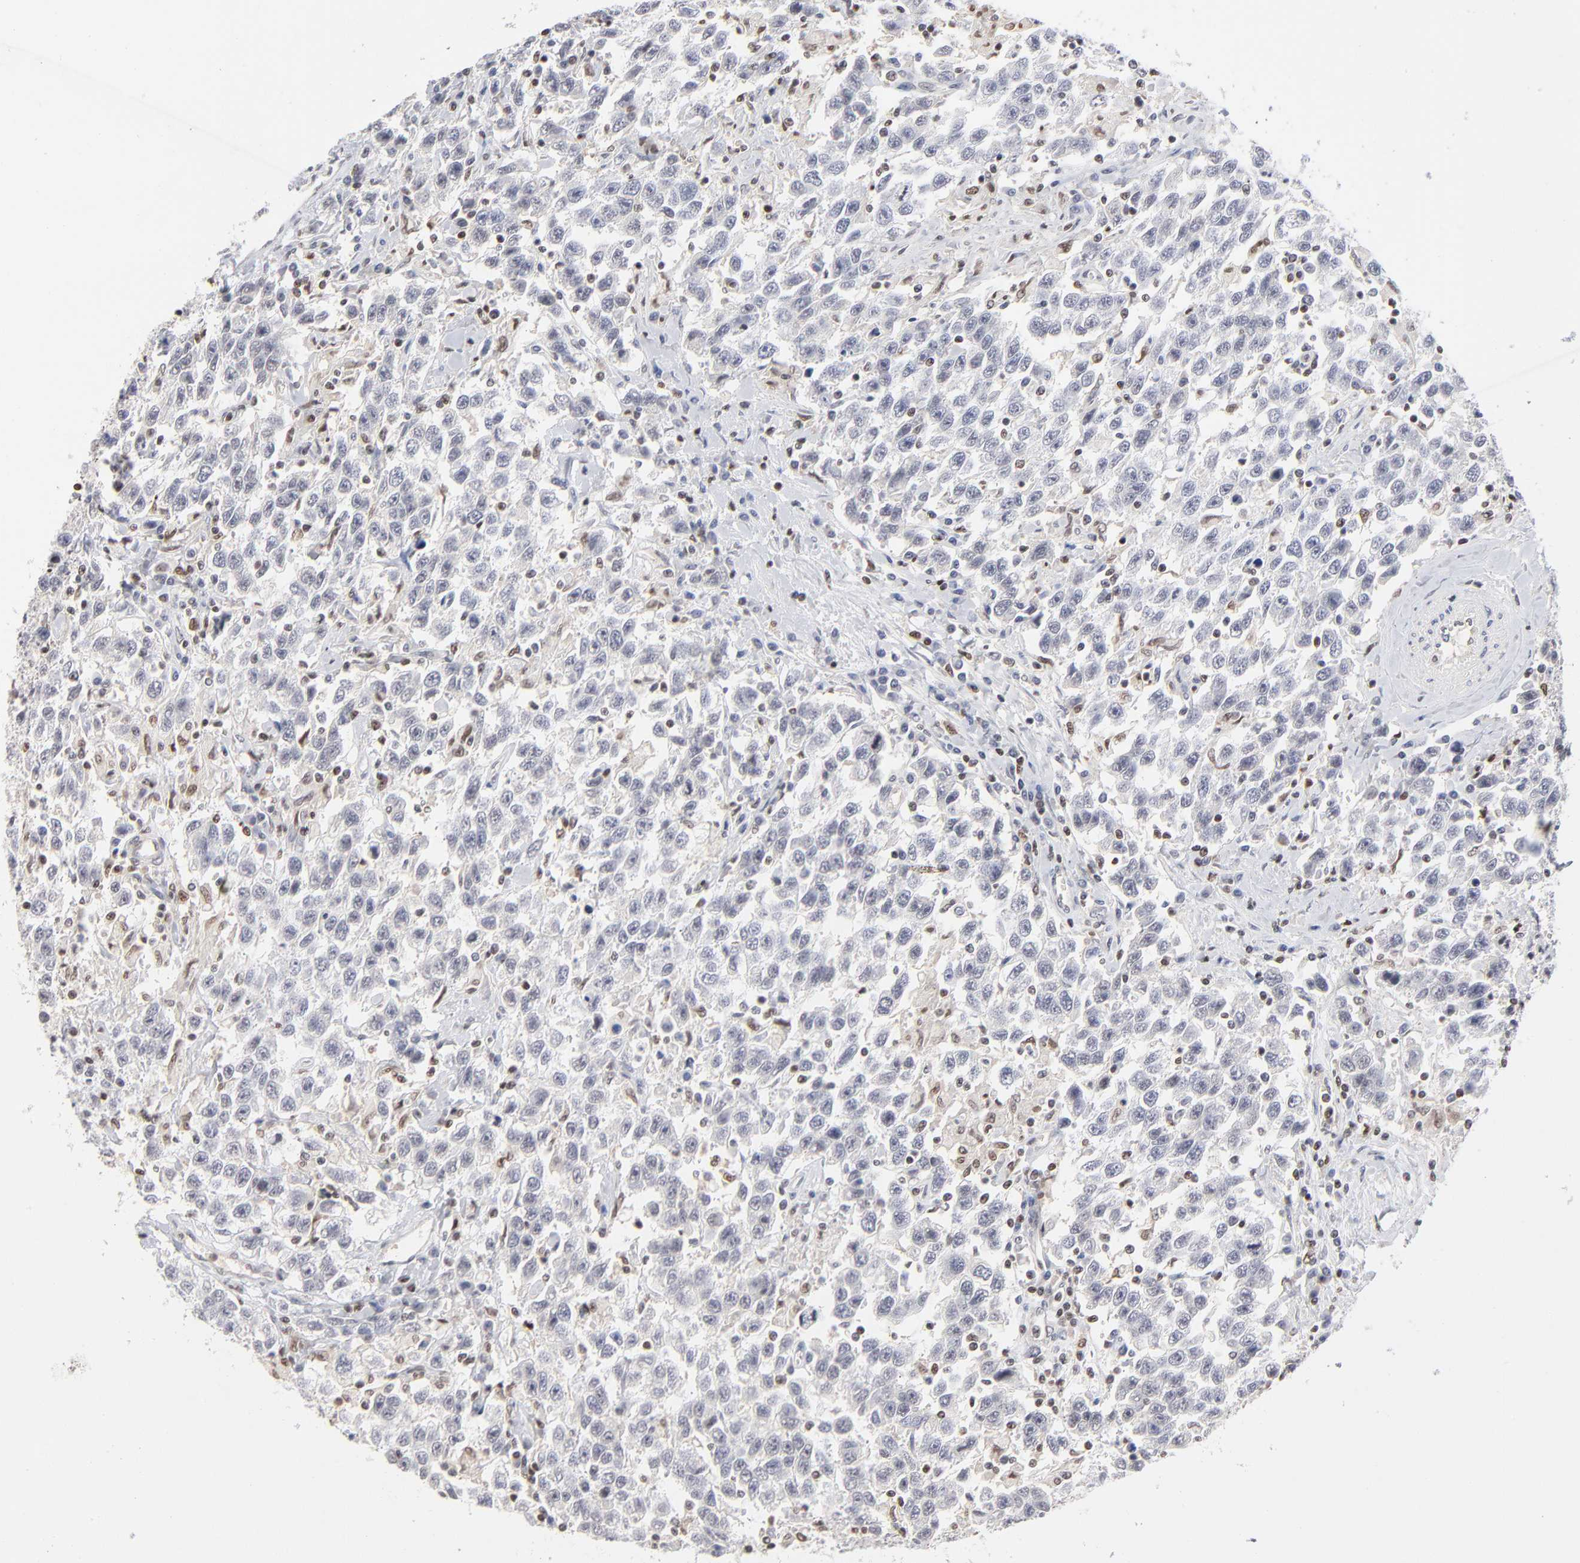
{"staining": {"intensity": "negative", "quantity": "none", "location": "none"}, "tissue": "testis cancer", "cell_type": "Tumor cells", "image_type": "cancer", "snomed": [{"axis": "morphology", "description": "Seminoma, NOS"}, {"axis": "topography", "description": "Testis"}], "caption": "The micrograph demonstrates no staining of tumor cells in seminoma (testis).", "gene": "MAX", "patient": {"sex": "male", "age": 41}}